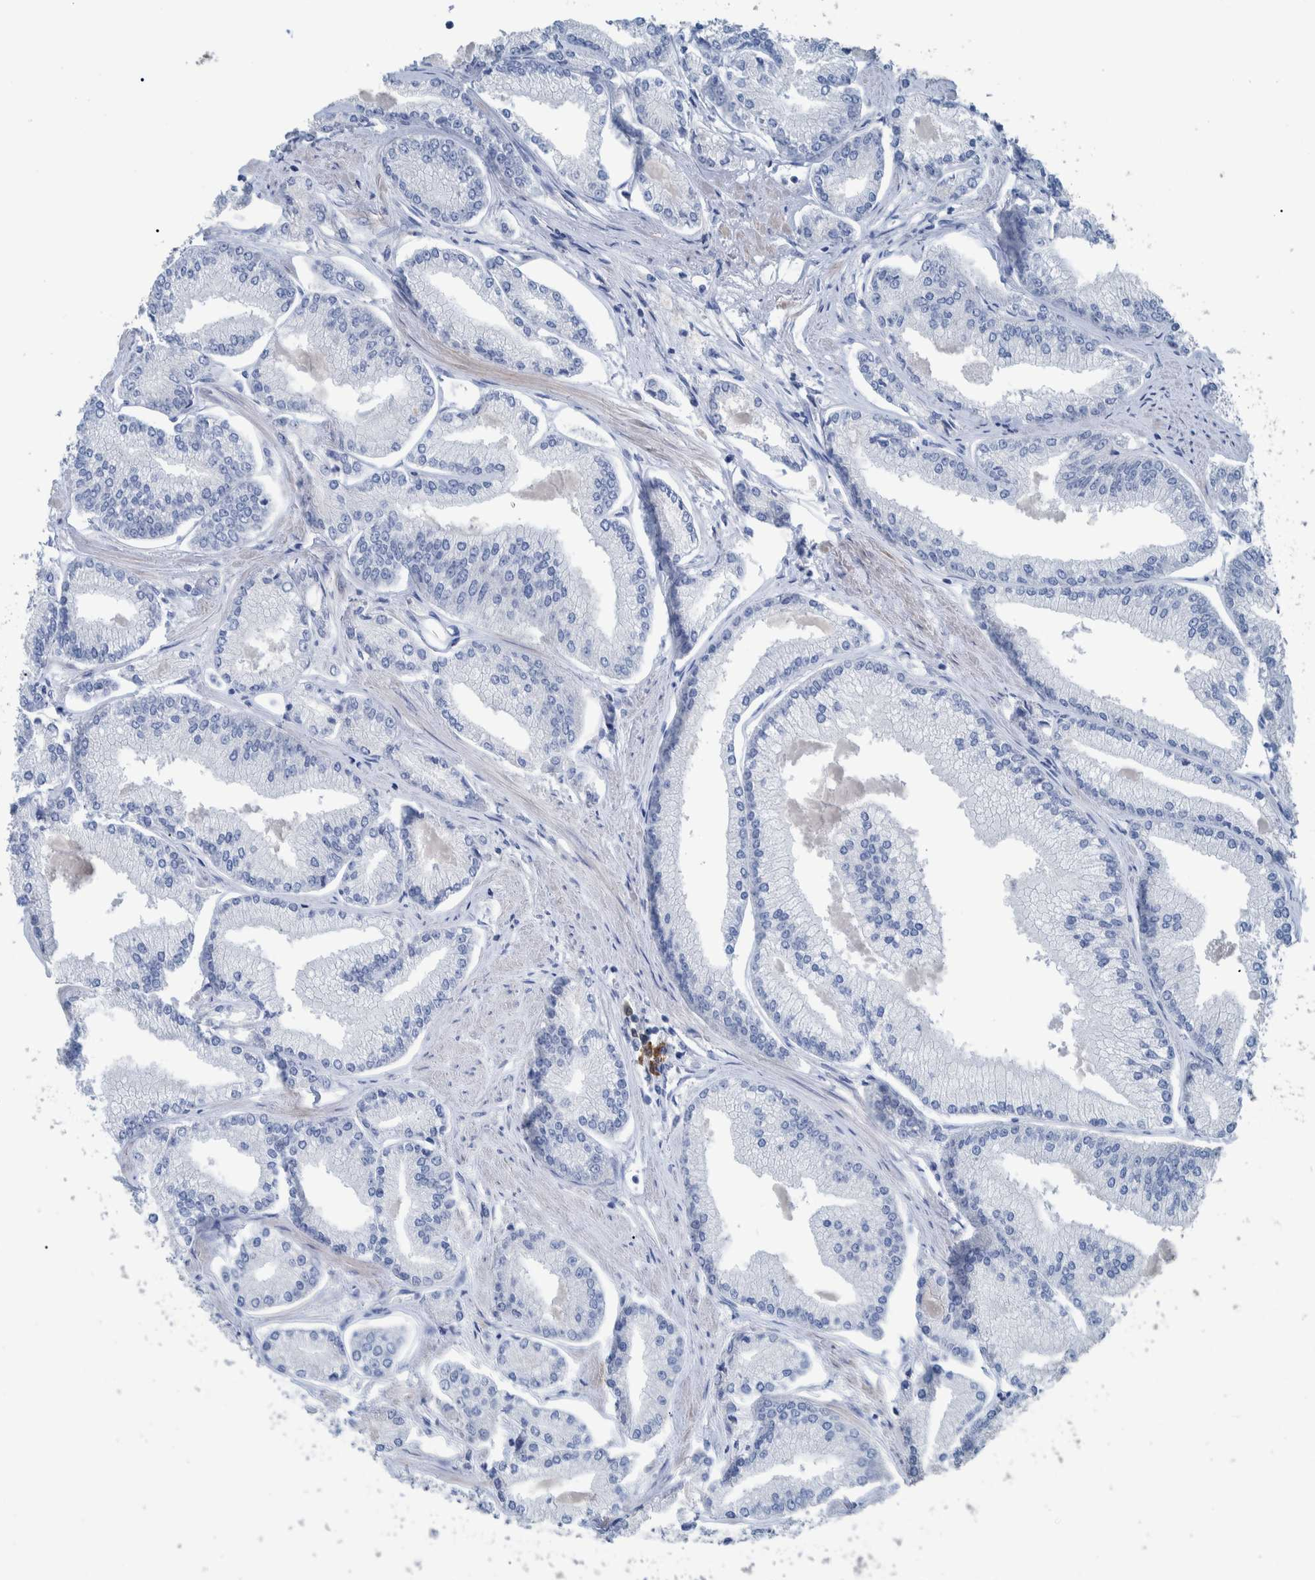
{"staining": {"intensity": "negative", "quantity": "none", "location": "none"}, "tissue": "prostate cancer", "cell_type": "Tumor cells", "image_type": "cancer", "snomed": [{"axis": "morphology", "description": "Adenocarcinoma, Low grade"}, {"axis": "topography", "description": "Prostate"}], "caption": "The histopathology image displays no significant positivity in tumor cells of adenocarcinoma (low-grade) (prostate). (DAB IHC visualized using brightfield microscopy, high magnification).", "gene": "IDO1", "patient": {"sex": "male", "age": 52}}